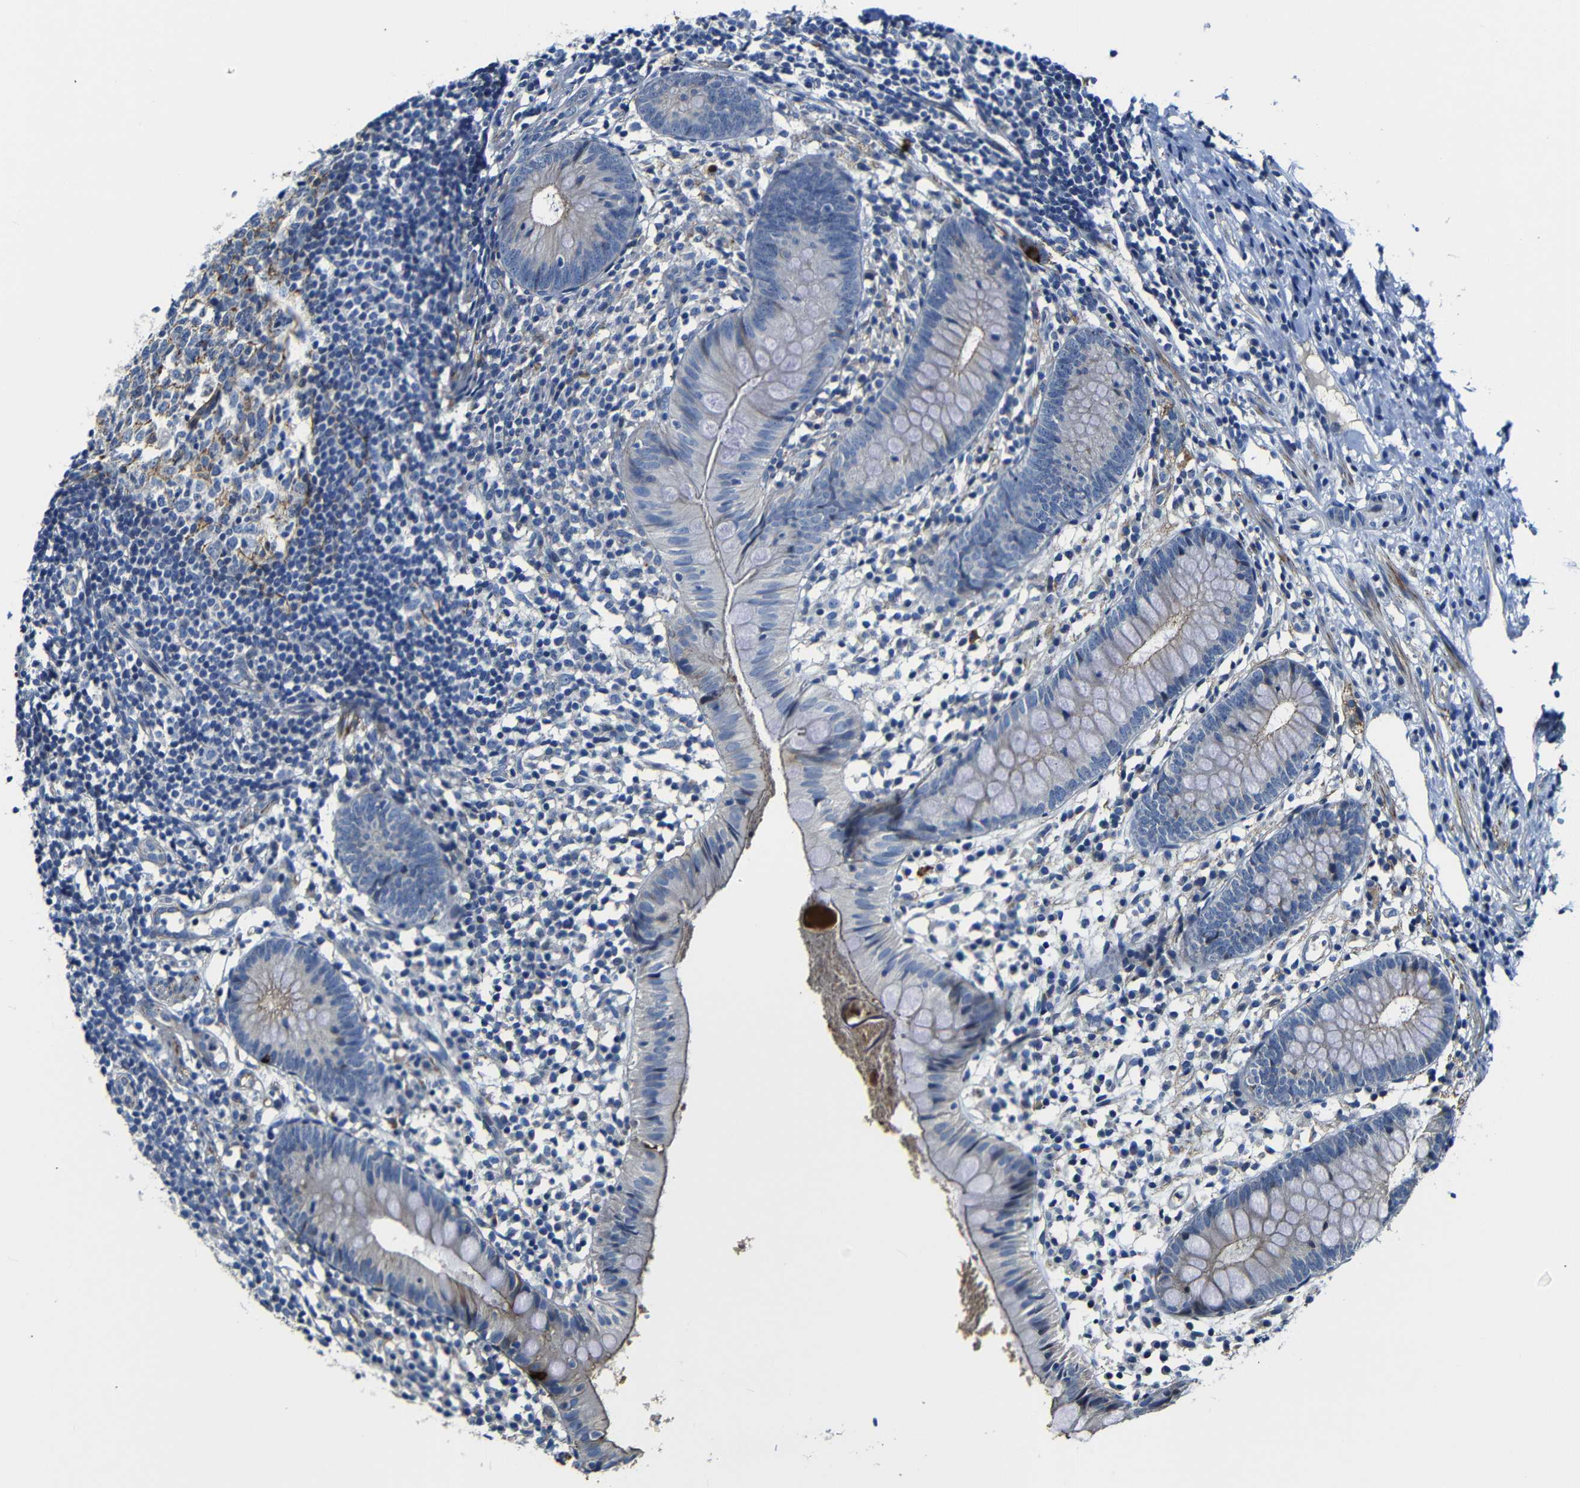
{"staining": {"intensity": "moderate", "quantity": "<25%", "location": "cytoplasmic/membranous"}, "tissue": "appendix", "cell_type": "Glandular cells", "image_type": "normal", "snomed": [{"axis": "morphology", "description": "Normal tissue, NOS"}, {"axis": "topography", "description": "Appendix"}], "caption": "The image shows staining of benign appendix, revealing moderate cytoplasmic/membranous protein staining (brown color) within glandular cells.", "gene": "AFDN", "patient": {"sex": "female", "age": 20}}